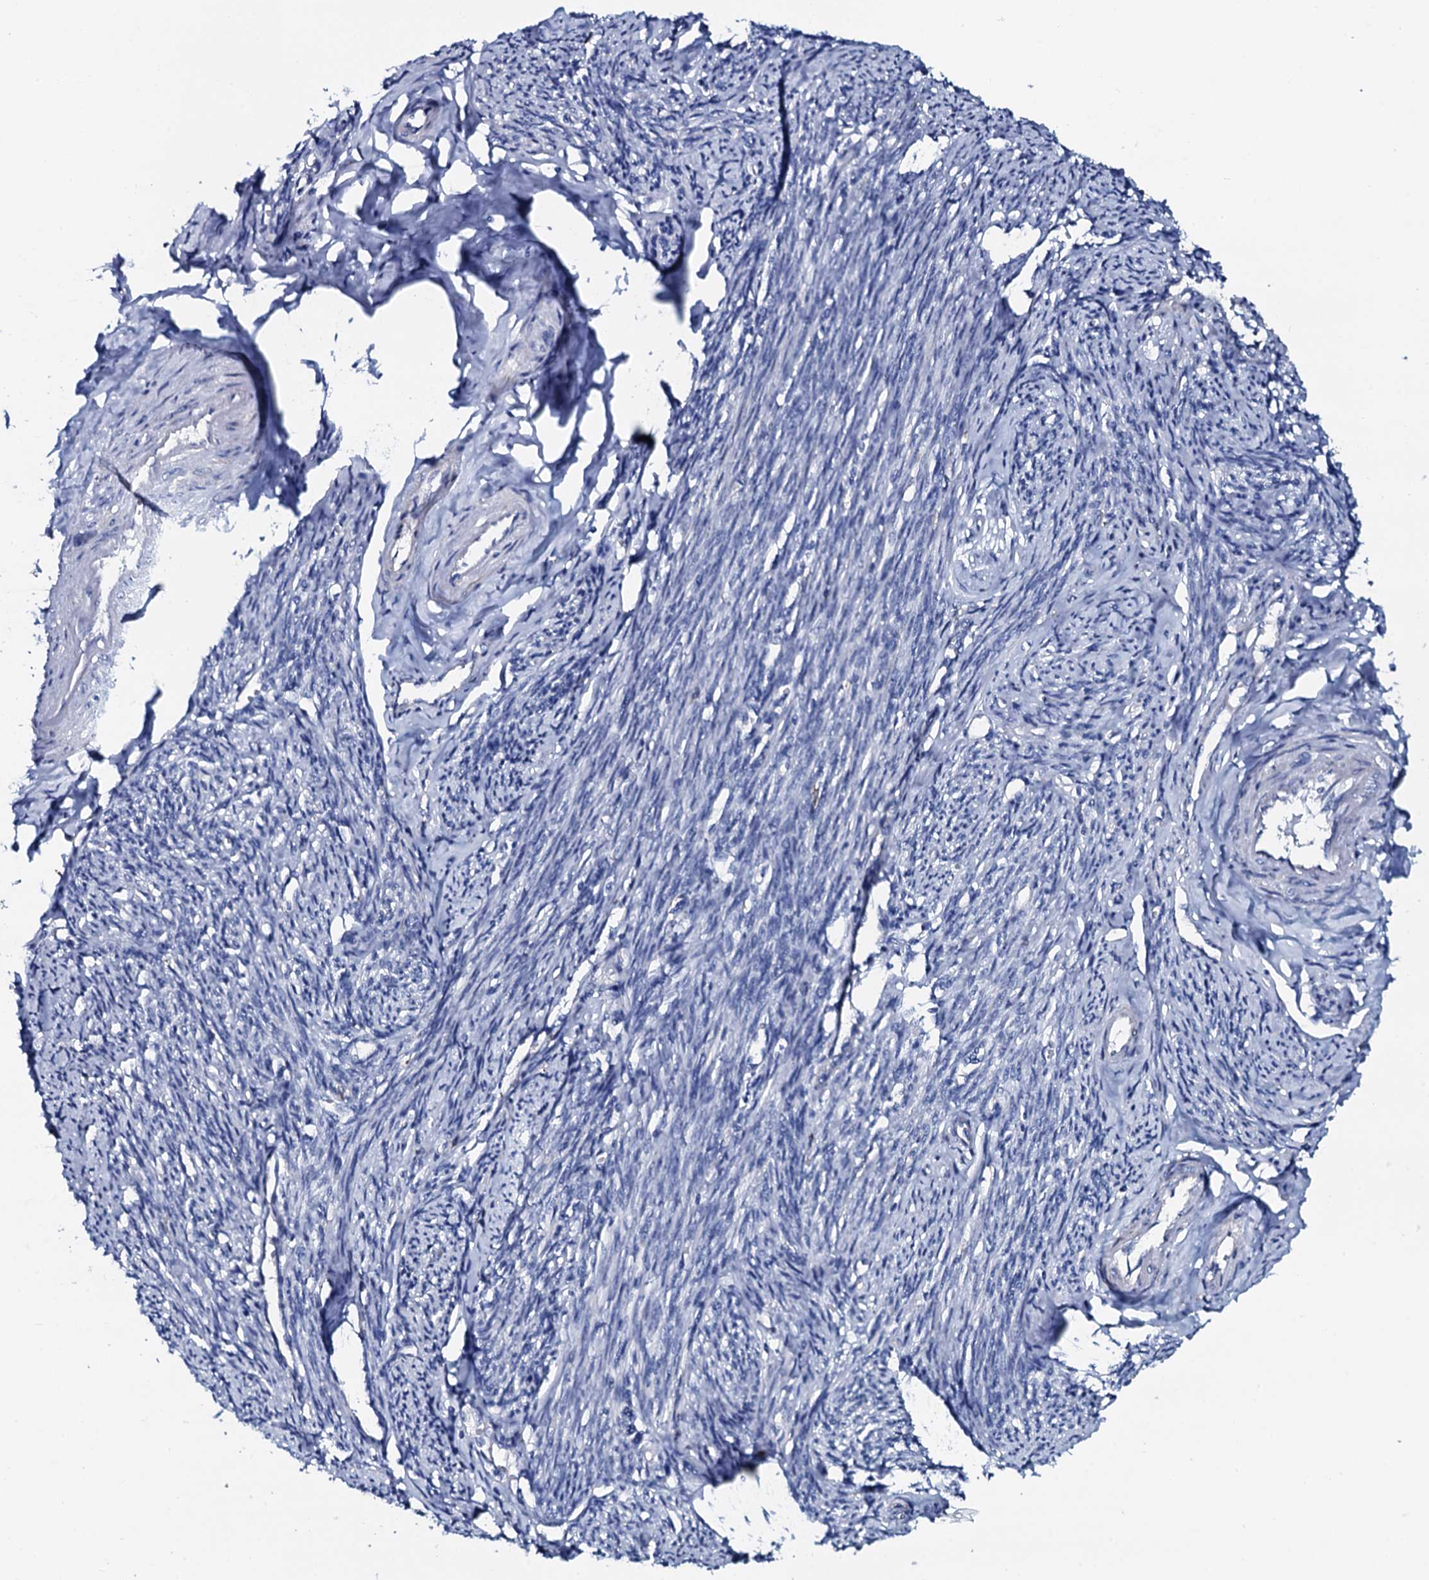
{"staining": {"intensity": "moderate", "quantity": "25%-75%", "location": "cytoplasmic/membranous"}, "tissue": "smooth muscle", "cell_type": "Smooth muscle cells", "image_type": "normal", "snomed": [{"axis": "morphology", "description": "Normal tissue, NOS"}, {"axis": "topography", "description": "Smooth muscle"}, {"axis": "topography", "description": "Uterus"}], "caption": "This image demonstrates immunohistochemistry staining of normal human smooth muscle, with medium moderate cytoplasmic/membranous positivity in about 25%-75% of smooth muscle cells.", "gene": "GYS2", "patient": {"sex": "female", "age": 59}}